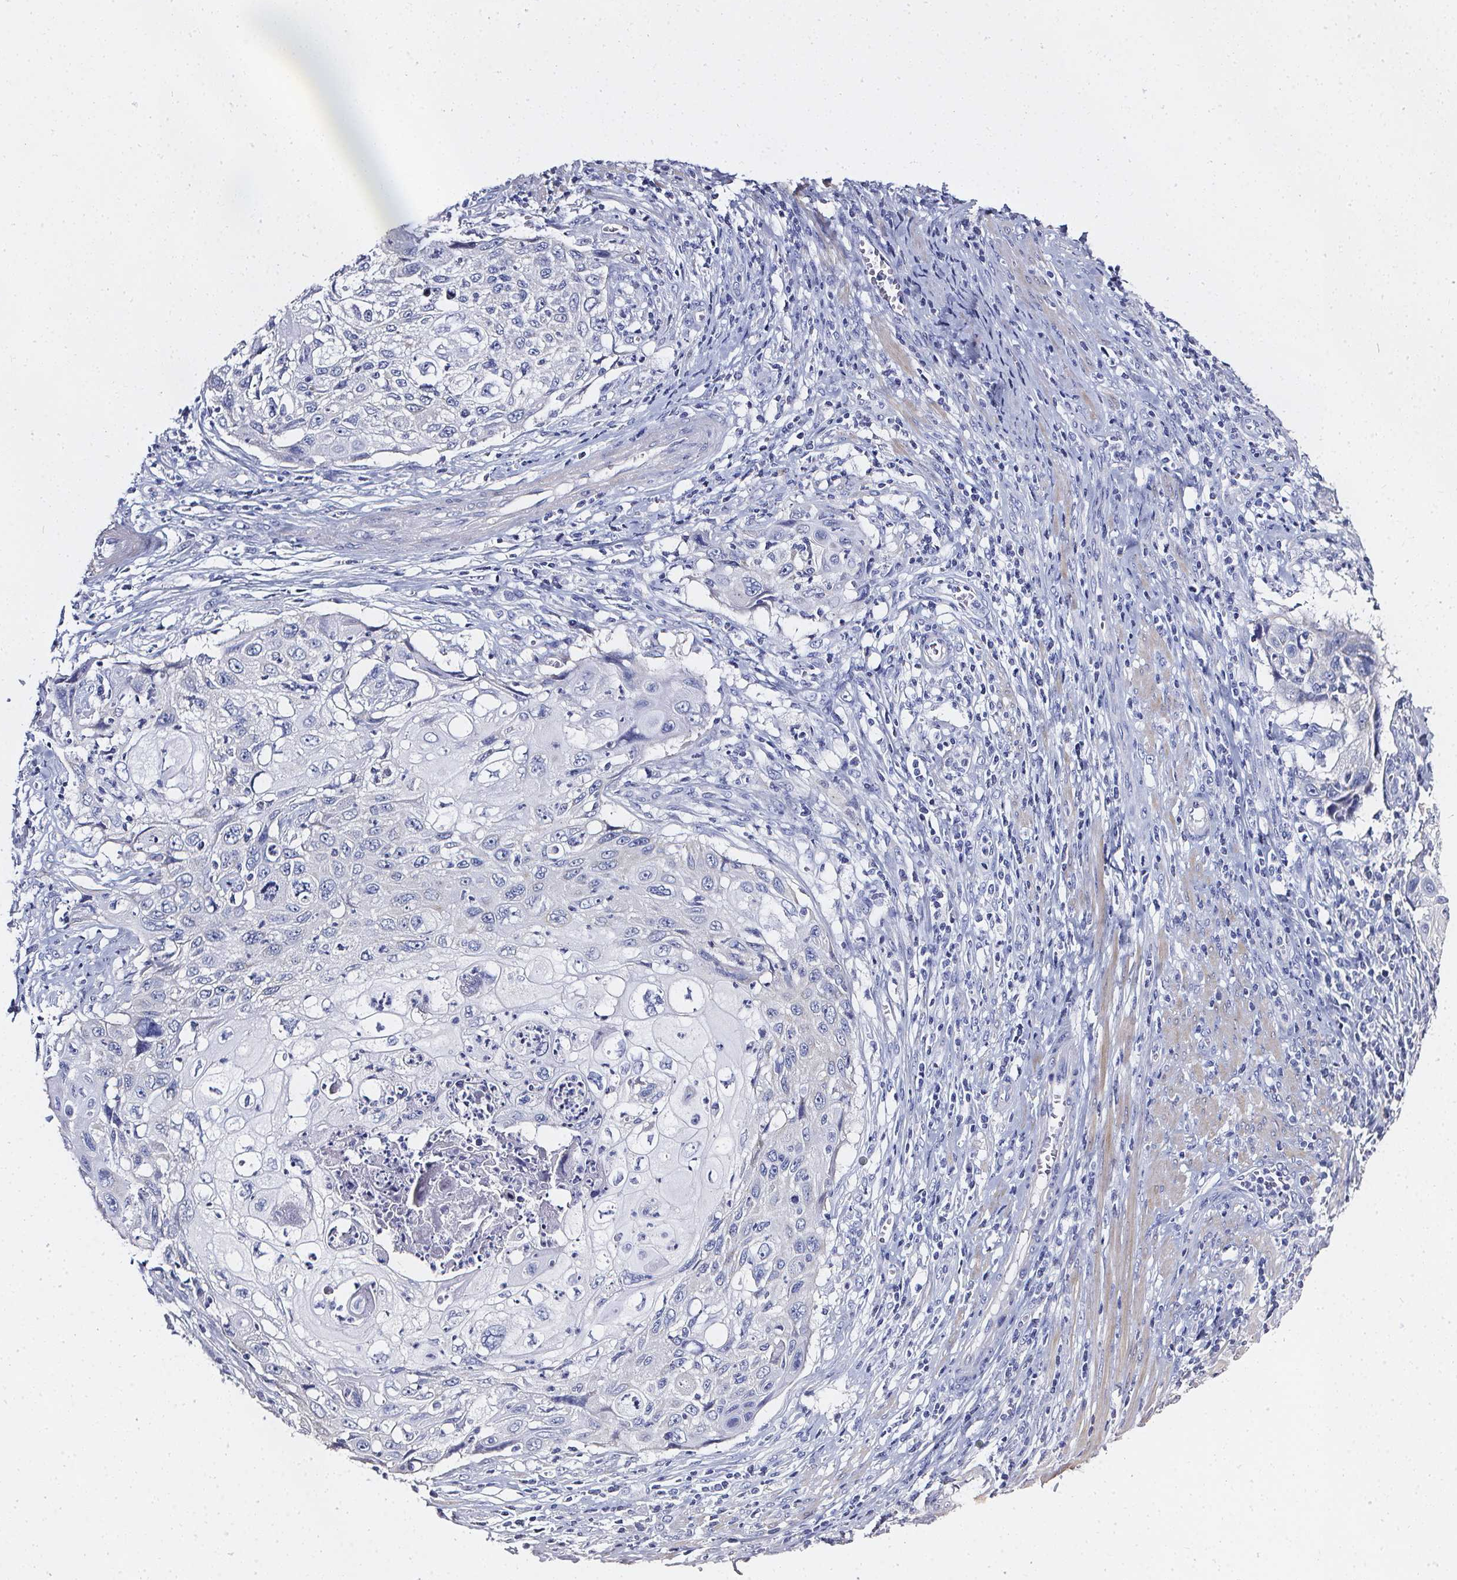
{"staining": {"intensity": "negative", "quantity": "none", "location": "none"}, "tissue": "cervical cancer", "cell_type": "Tumor cells", "image_type": "cancer", "snomed": [{"axis": "morphology", "description": "Squamous cell carcinoma, NOS"}, {"axis": "topography", "description": "Cervix"}], "caption": "High power microscopy histopathology image of an immunohistochemistry (IHC) histopathology image of cervical cancer (squamous cell carcinoma), revealing no significant positivity in tumor cells.", "gene": "ELAVL2", "patient": {"sex": "female", "age": 70}}